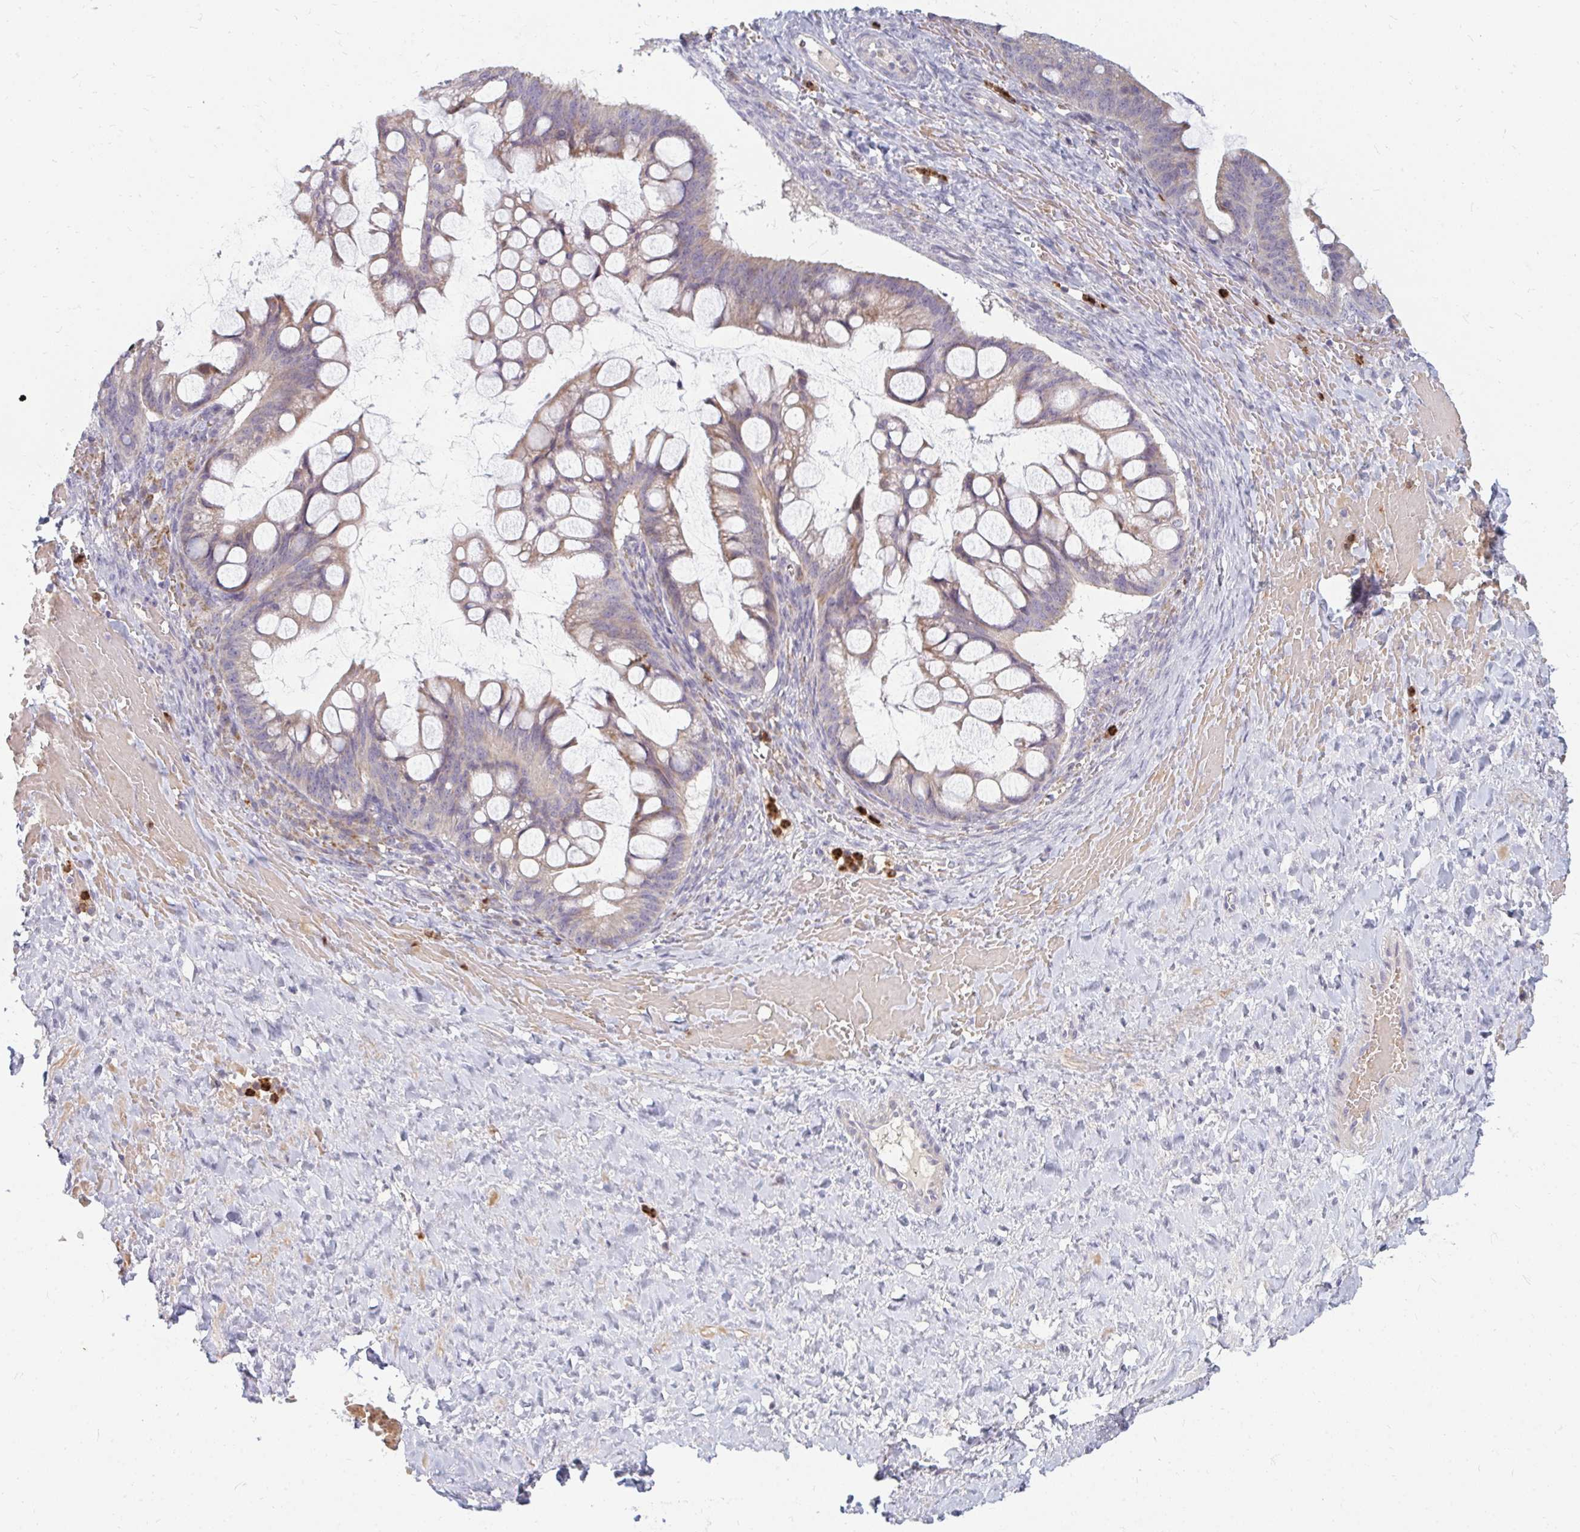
{"staining": {"intensity": "weak", "quantity": ">75%", "location": "cytoplasmic/membranous"}, "tissue": "ovarian cancer", "cell_type": "Tumor cells", "image_type": "cancer", "snomed": [{"axis": "morphology", "description": "Cystadenocarcinoma, mucinous, NOS"}, {"axis": "topography", "description": "Ovary"}], "caption": "Tumor cells display low levels of weak cytoplasmic/membranous positivity in approximately >75% of cells in human ovarian cancer (mucinous cystadenocarcinoma).", "gene": "RAB33A", "patient": {"sex": "female", "age": 73}}